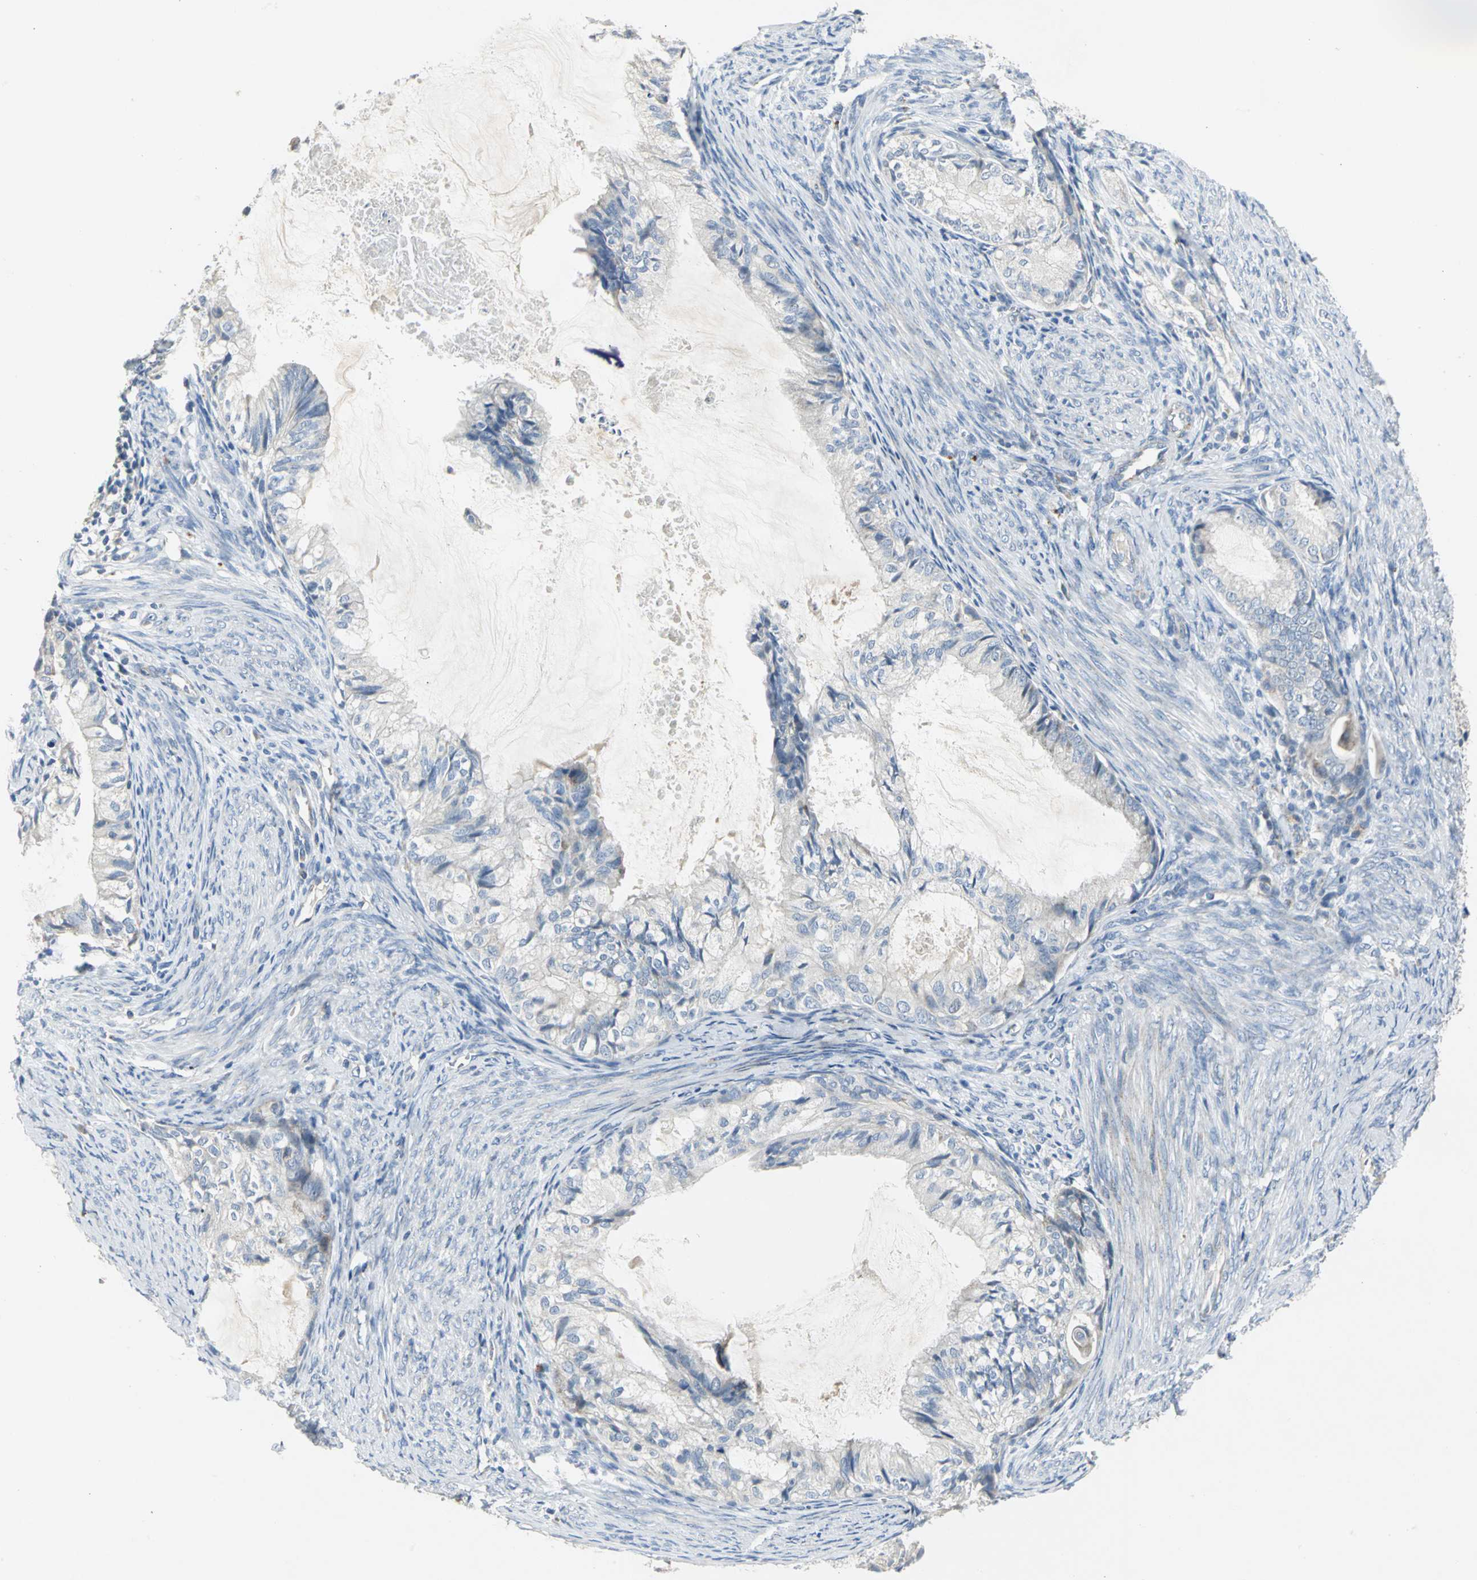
{"staining": {"intensity": "negative", "quantity": "none", "location": "none"}, "tissue": "cervical cancer", "cell_type": "Tumor cells", "image_type": "cancer", "snomed": [{"axis": "morphology", "description": "Normal tissue, NOS"}, {"axis": "morphology", "description": "Adenocarcinoma, NOS"}, {"axis": "topography", "description": "Cervix"}, {"axis": "topography", "description": "Endometrium"}], "caption": "Tumor cells show no significant protein positivity in cervical cancer (adenocarcinoma).", "gene": "SPPL2B", "patient": {"sex": "female", "age": 86}}